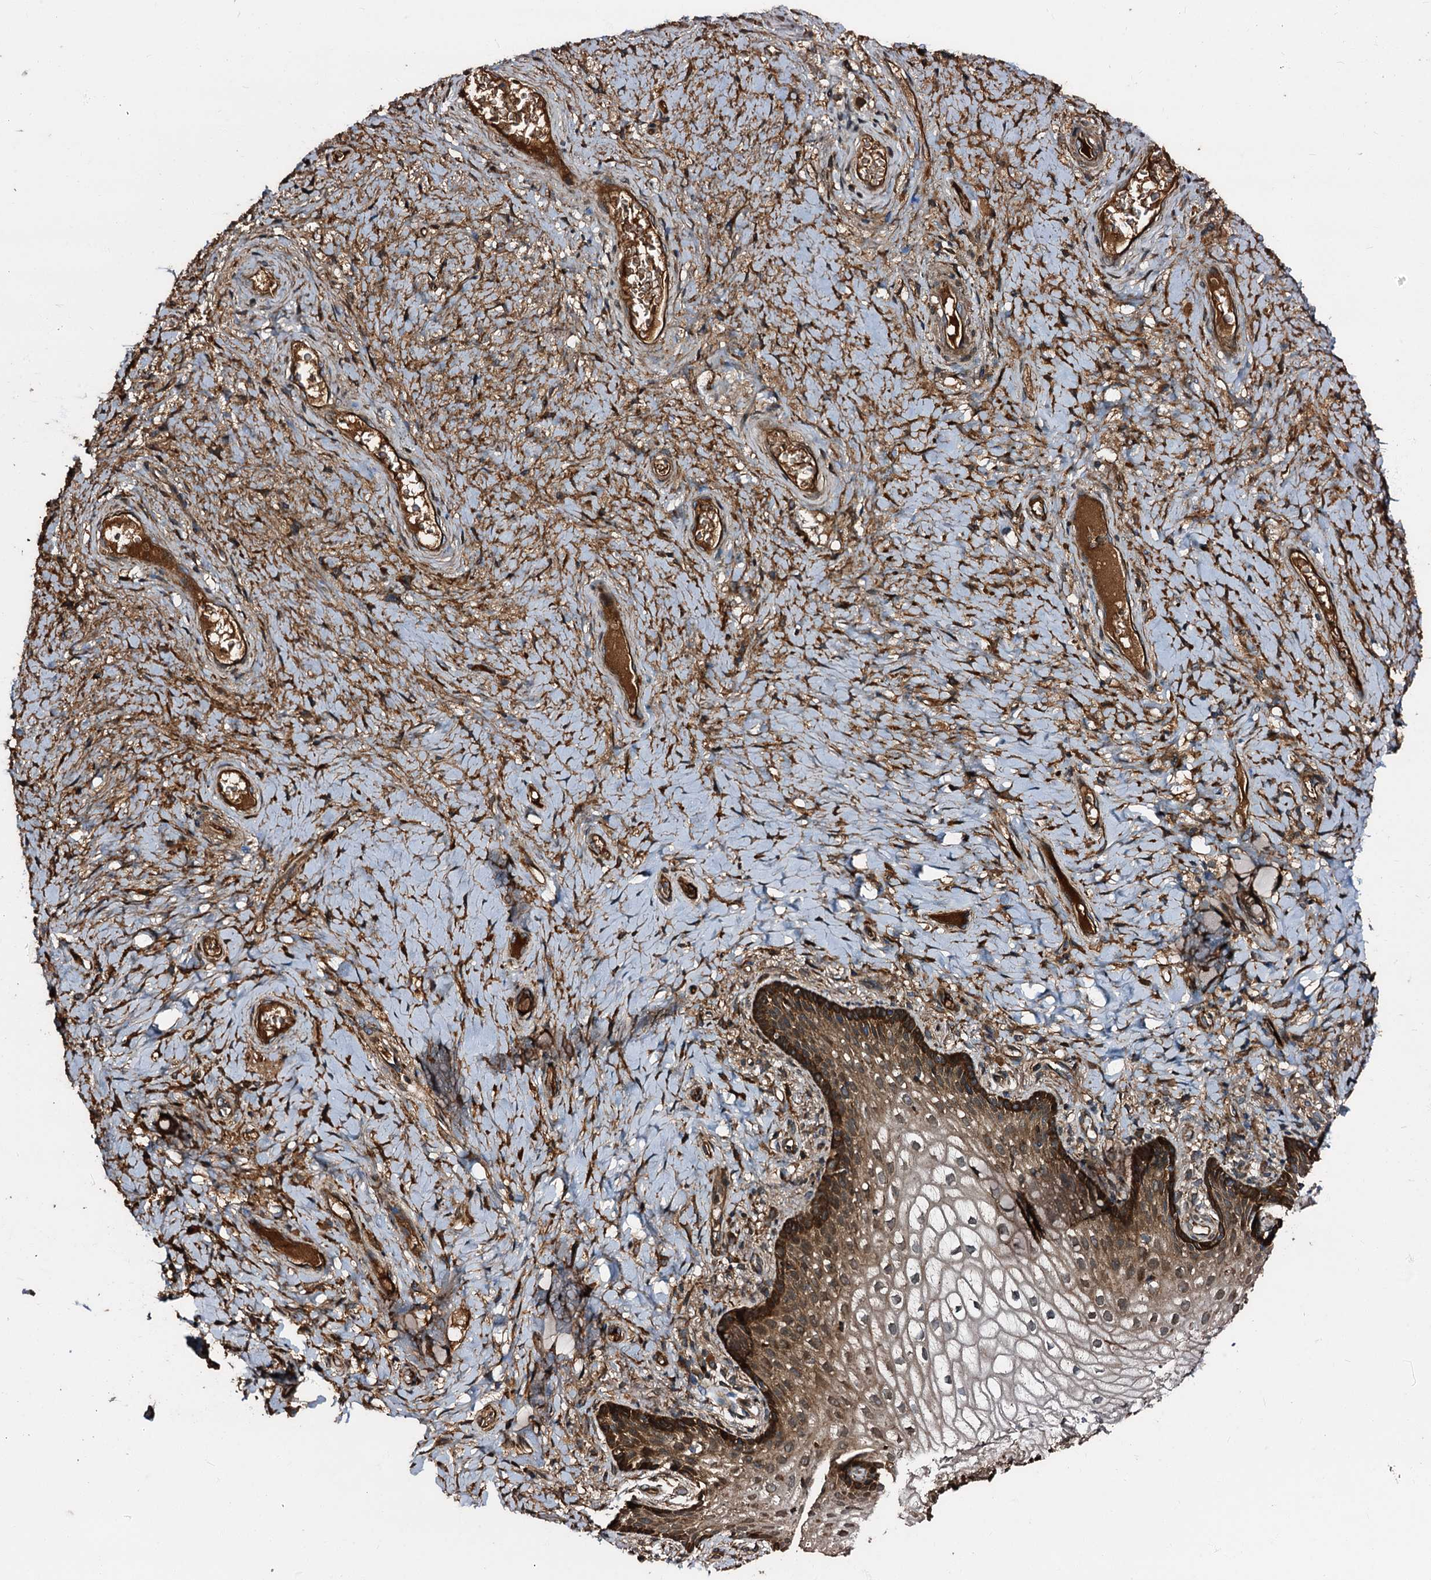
{"staining": {"intensity": "strong", "quantity": ">75%", "location": "cytoplasmic/membranous"}, "tissue": "vagina", "cell_type": "Squamous epithelial cells", "image_type": "normal", "snomed": [{"axis": "morphology", "description": "Normal tissue, NOS"}, {"axis": "topography", "description": "Vagina"}], "caption": "The histopathology image exhibits staining of benign vagina, revealing strong cytoplasmic/membranous protein expression (brown color) within squamous epithelial cells.", "gene": "PEX5", "patient": {"sex": "female", "age": 60}}